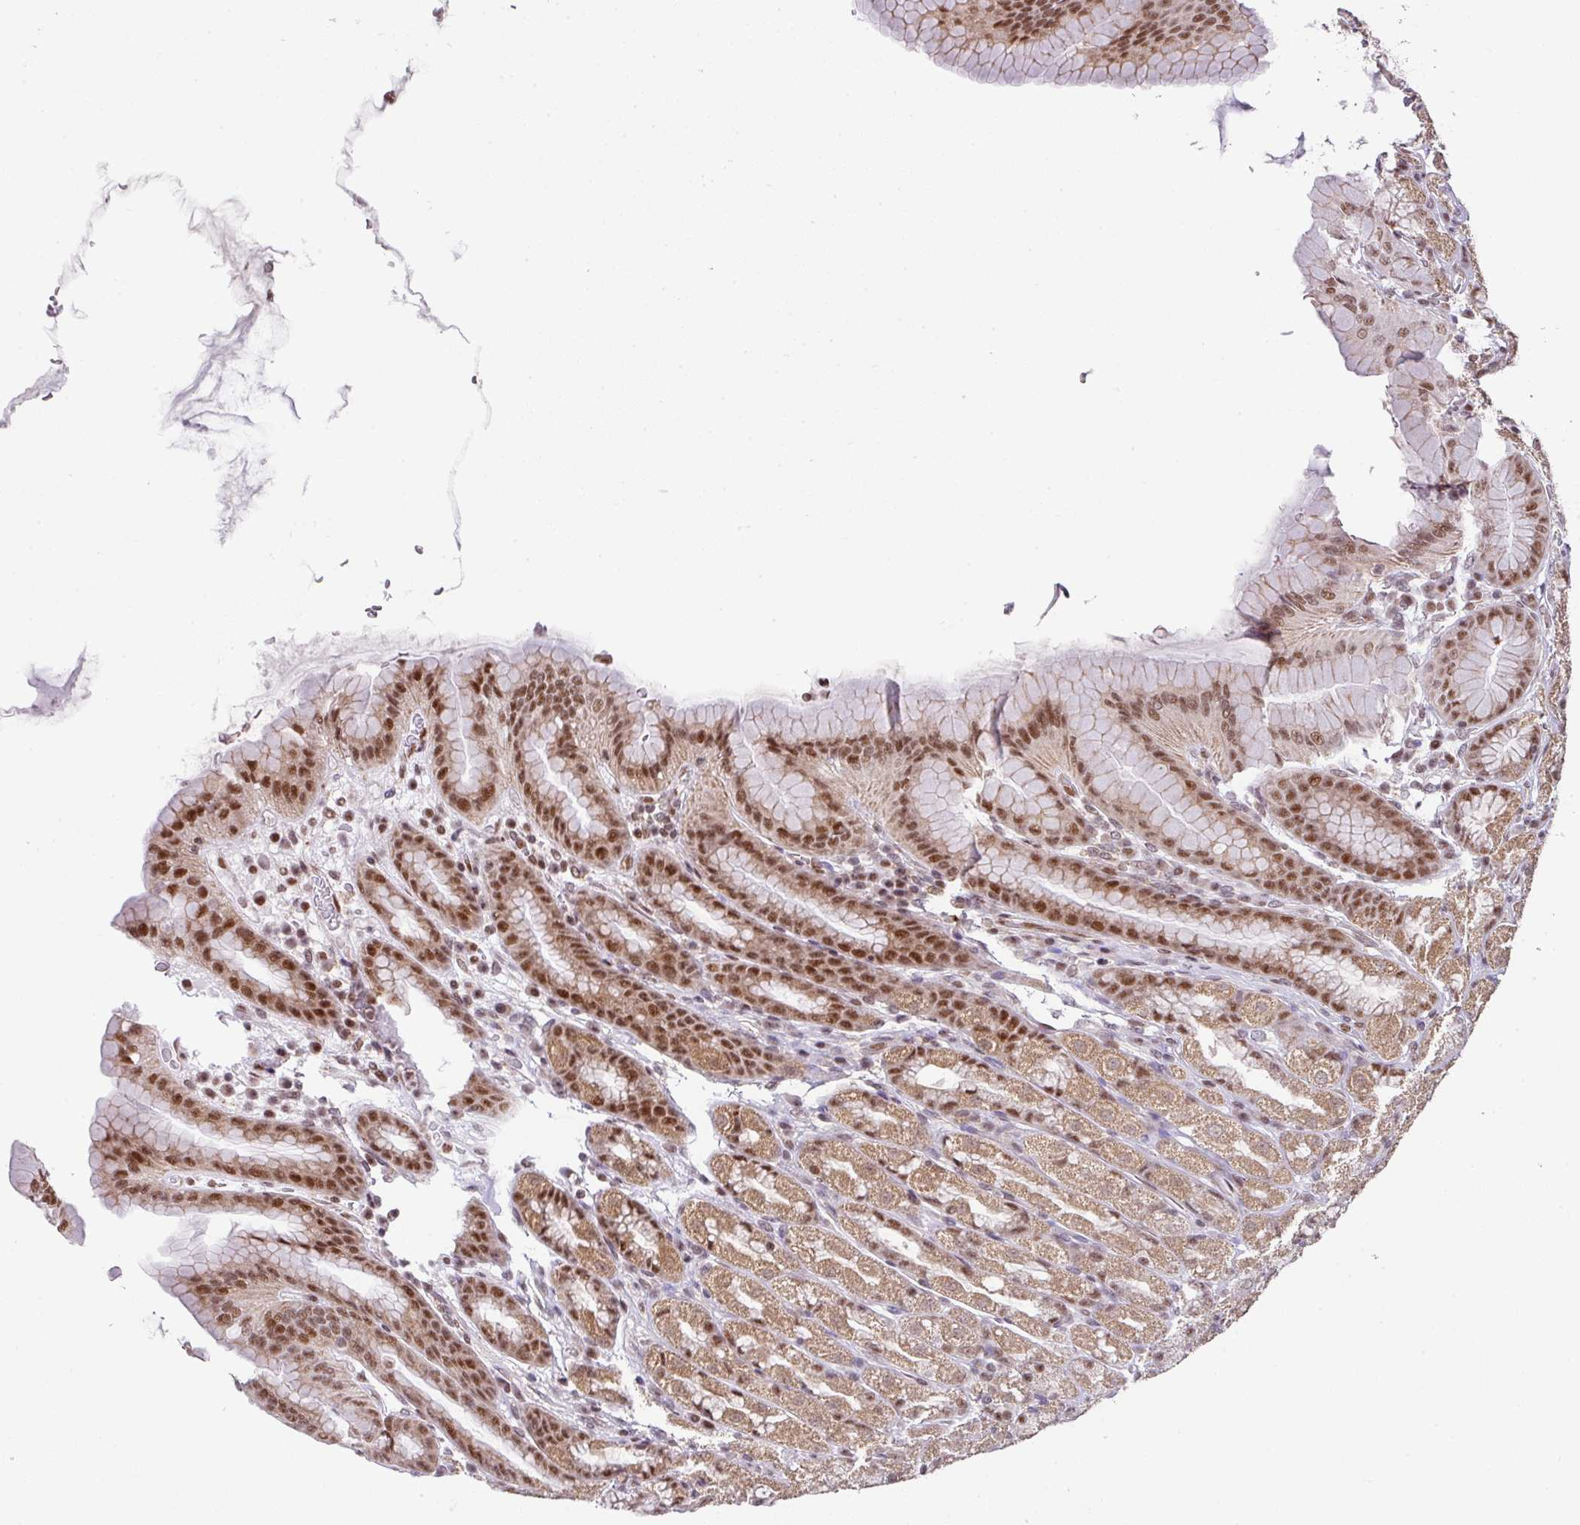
{"staining": {"intensity": "moderate", "quantity": ">75%", "location": "cytoplasmic/membranous,nuclear"}, "tissue": "stomach", "cell_type": "Glandular cells", "image_type": "normal", "snomed": [{"axis": "morphology", "description": "Normal tissue, NOS"}, {"axis": "topography", "description": "Stomach, upper"}, {"axis": "topography", "description": "Stomach"}], "caption": "Brown immunohistochemical staining in benign human stomach displays moderate cytoplasmic/membranous,nuclear expression in about >75% of glandular cells. Nuclei are stained in blue.", "gene": "PLK1", "patient": {"sex": "male", "age": 68}}